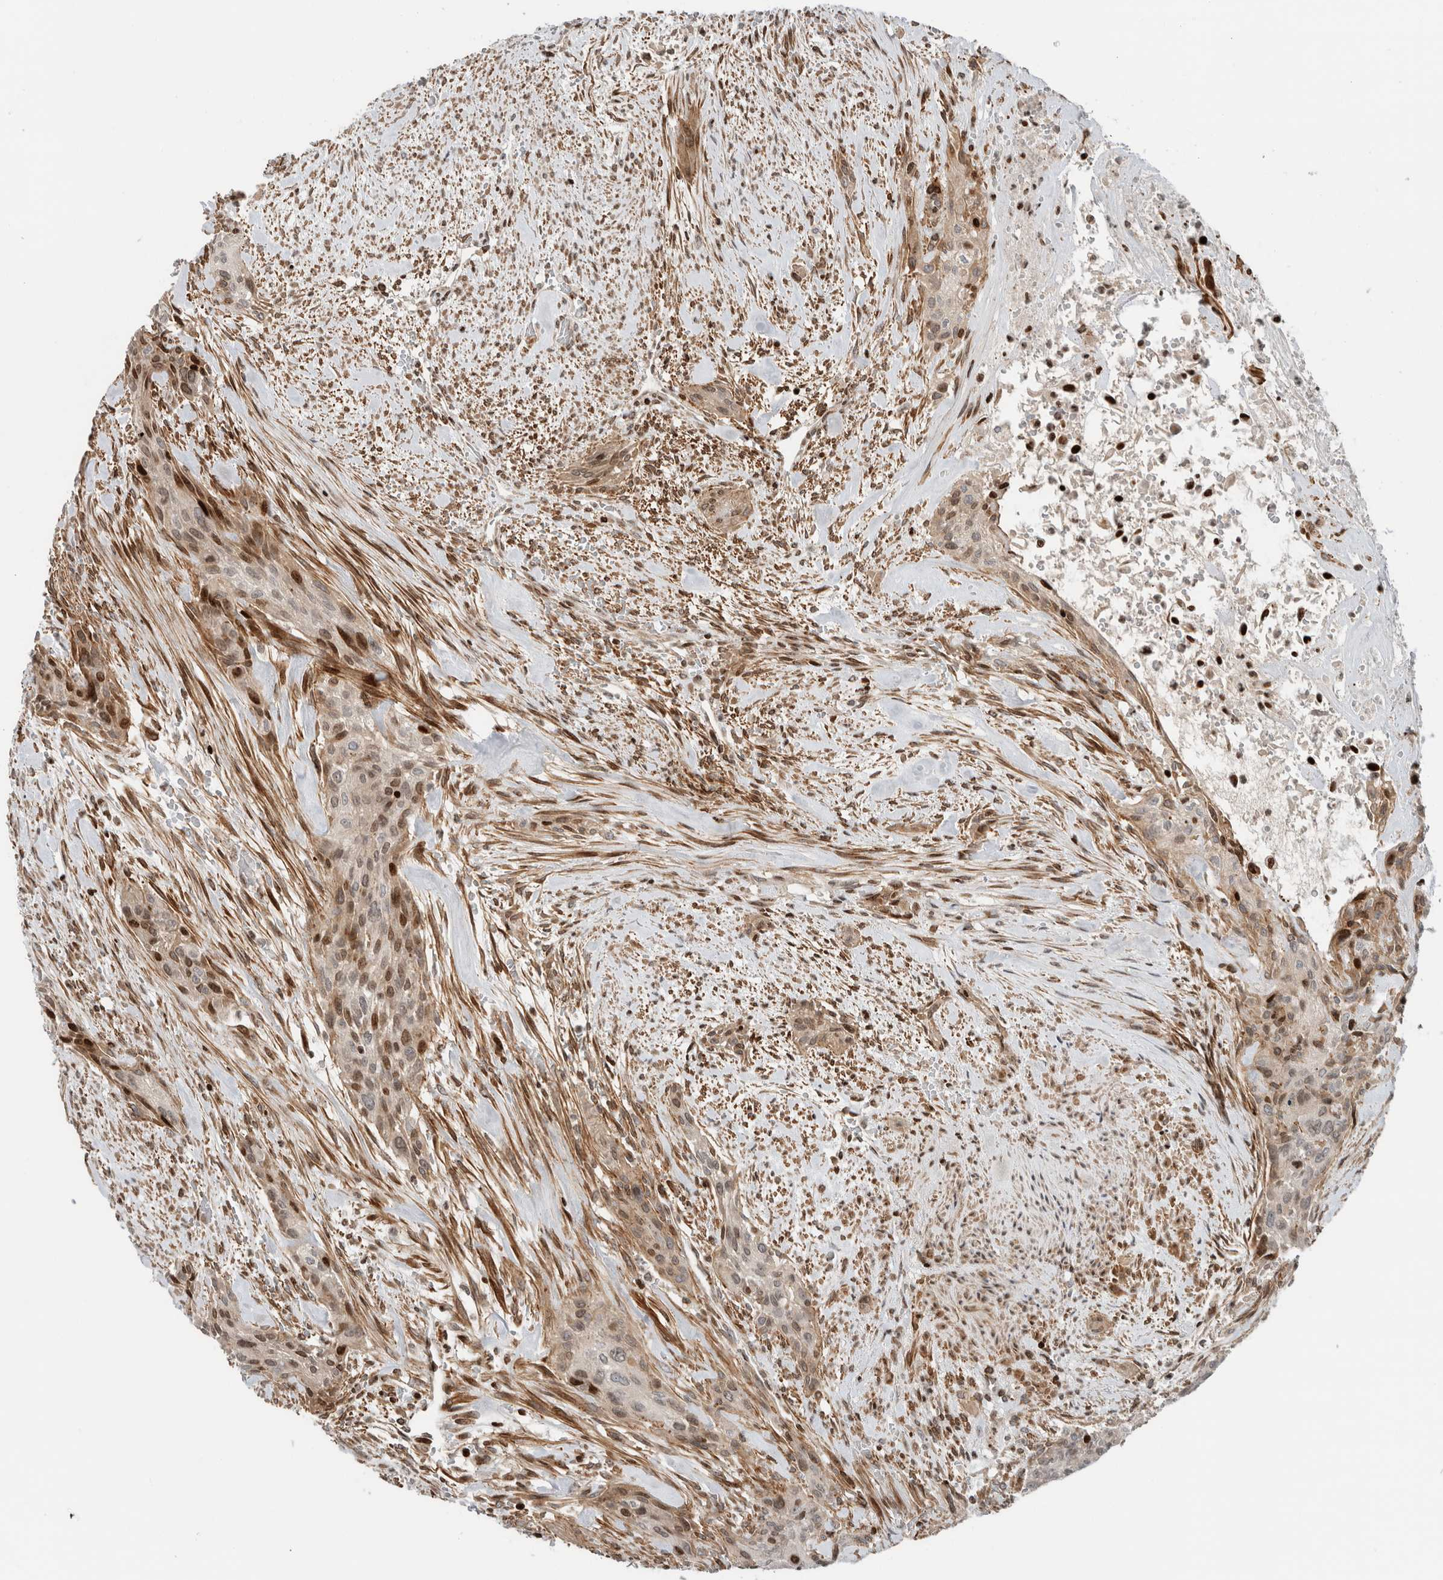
{"staining": {"intensity": "moderate", "quantity": "25%-75%", "location": "cytoplasmic/membranous,nuclear"}, "tissue": "urothelial cancer", "cell_type": "Tumor cells", "image_type": "cancer", "snomed": [{"axis": "morphology", "description": "Urothelial carcinoma, High grade"}, {"axis": "topography", "description": "Urinary bladder"}], "caption": "Immunohistochemical staining of human urothelial cancer displays medium levels of moderate cytoplasmic/membranous and nuclear staining in approximately 25%-75% of tumor cells.", "gene": "GINS4", "patient": {"sex": "male", "age": 35}}